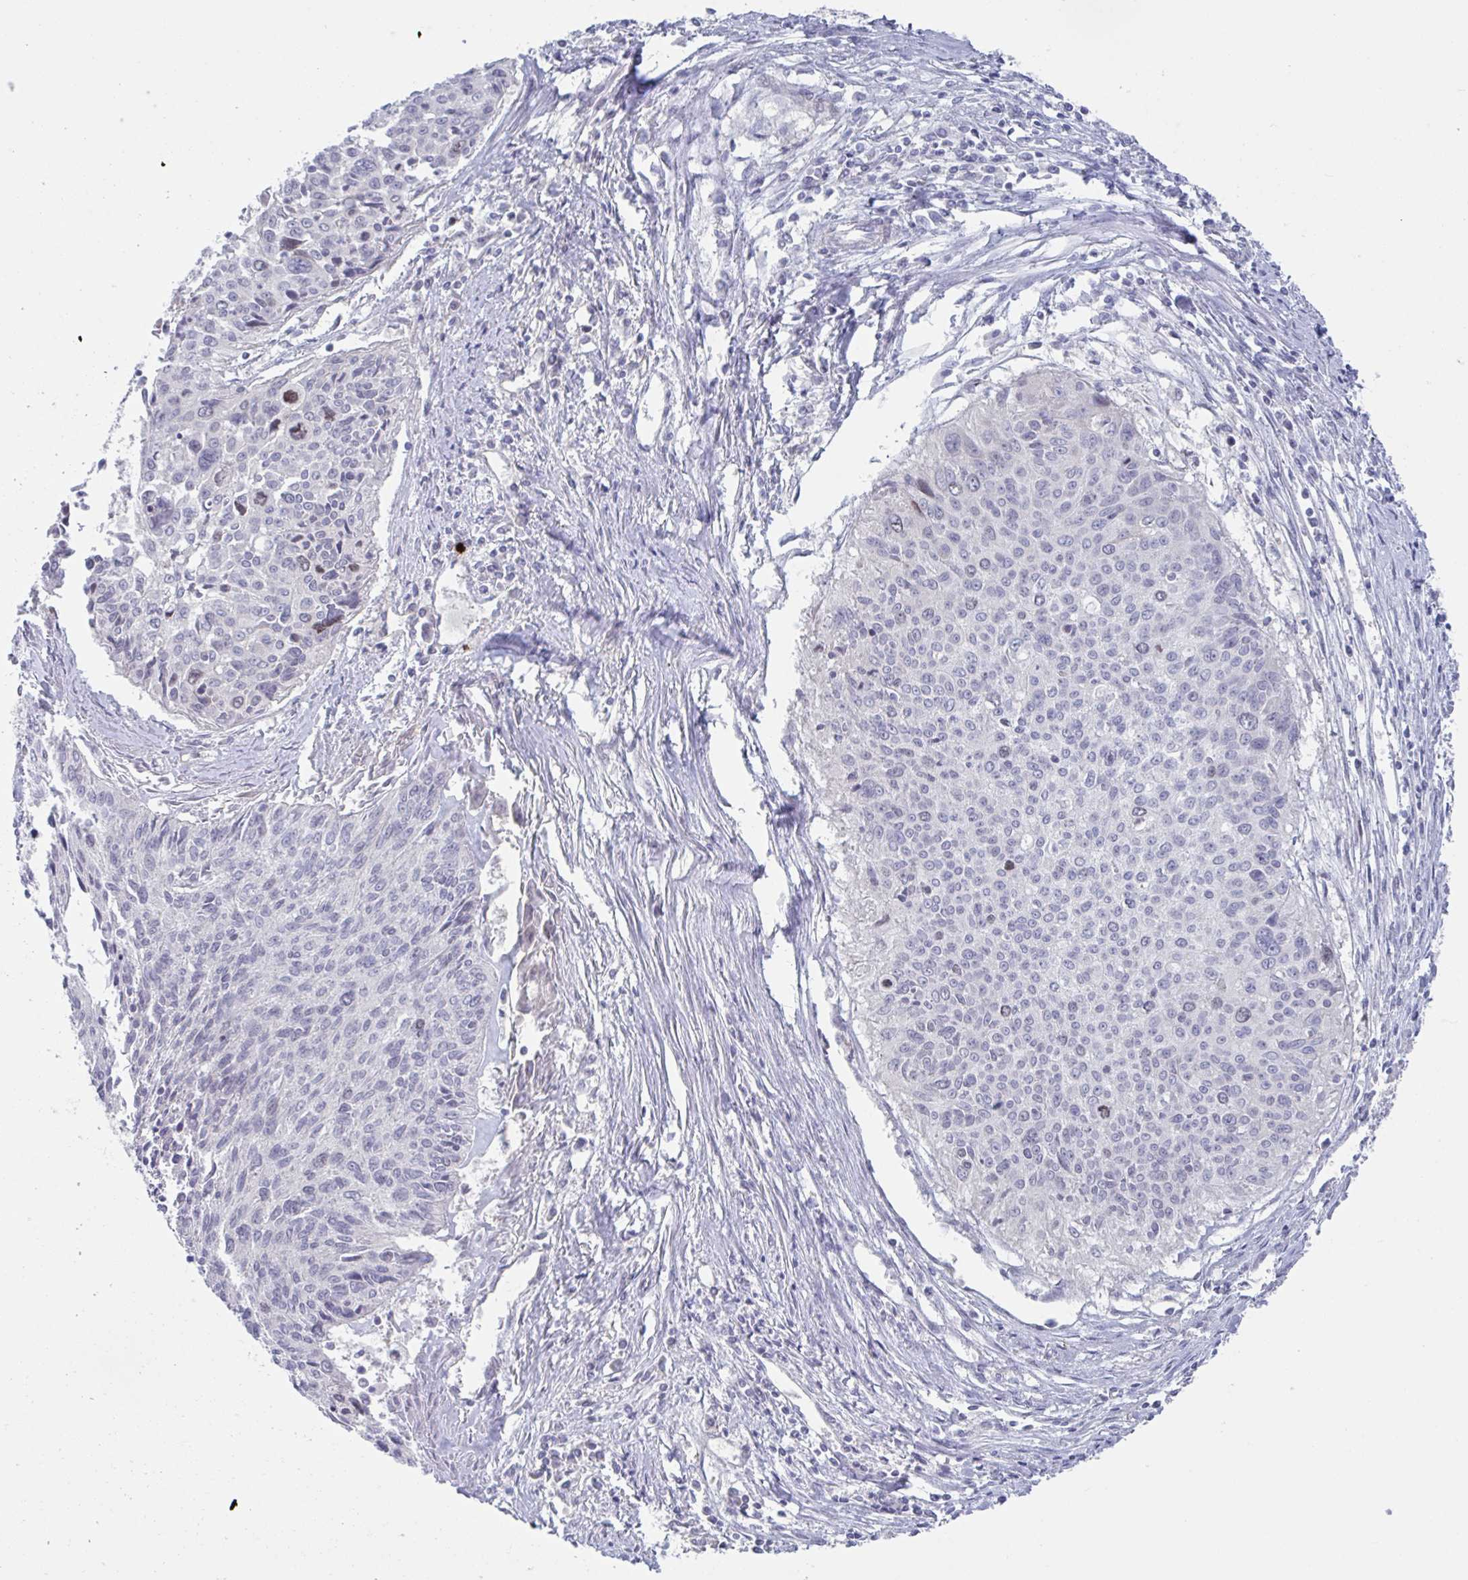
{"staining": {"intensity": "negative", "quantity": "none", "location": "none"}, "tissue": "cervical cancer", "cell_type": "Tumor cells", "image_type": "cancer", "snomed": [{"axis": "morphology", "description": "Squamous cell carcinoma, NOS"}, {"axis": "topography", "description": "Cervix"}], "caption": "Immunohistochemical staining of human cervical cancer displays no significant positivity in tumor cells. The staining was performed using DAB to visualize the protein expression in brown, while the nuclei were stained in blue with hematoxylin (Magnification: 20x).", "gene": "STK26", "patient": {"sex": "female", "age": 55}}